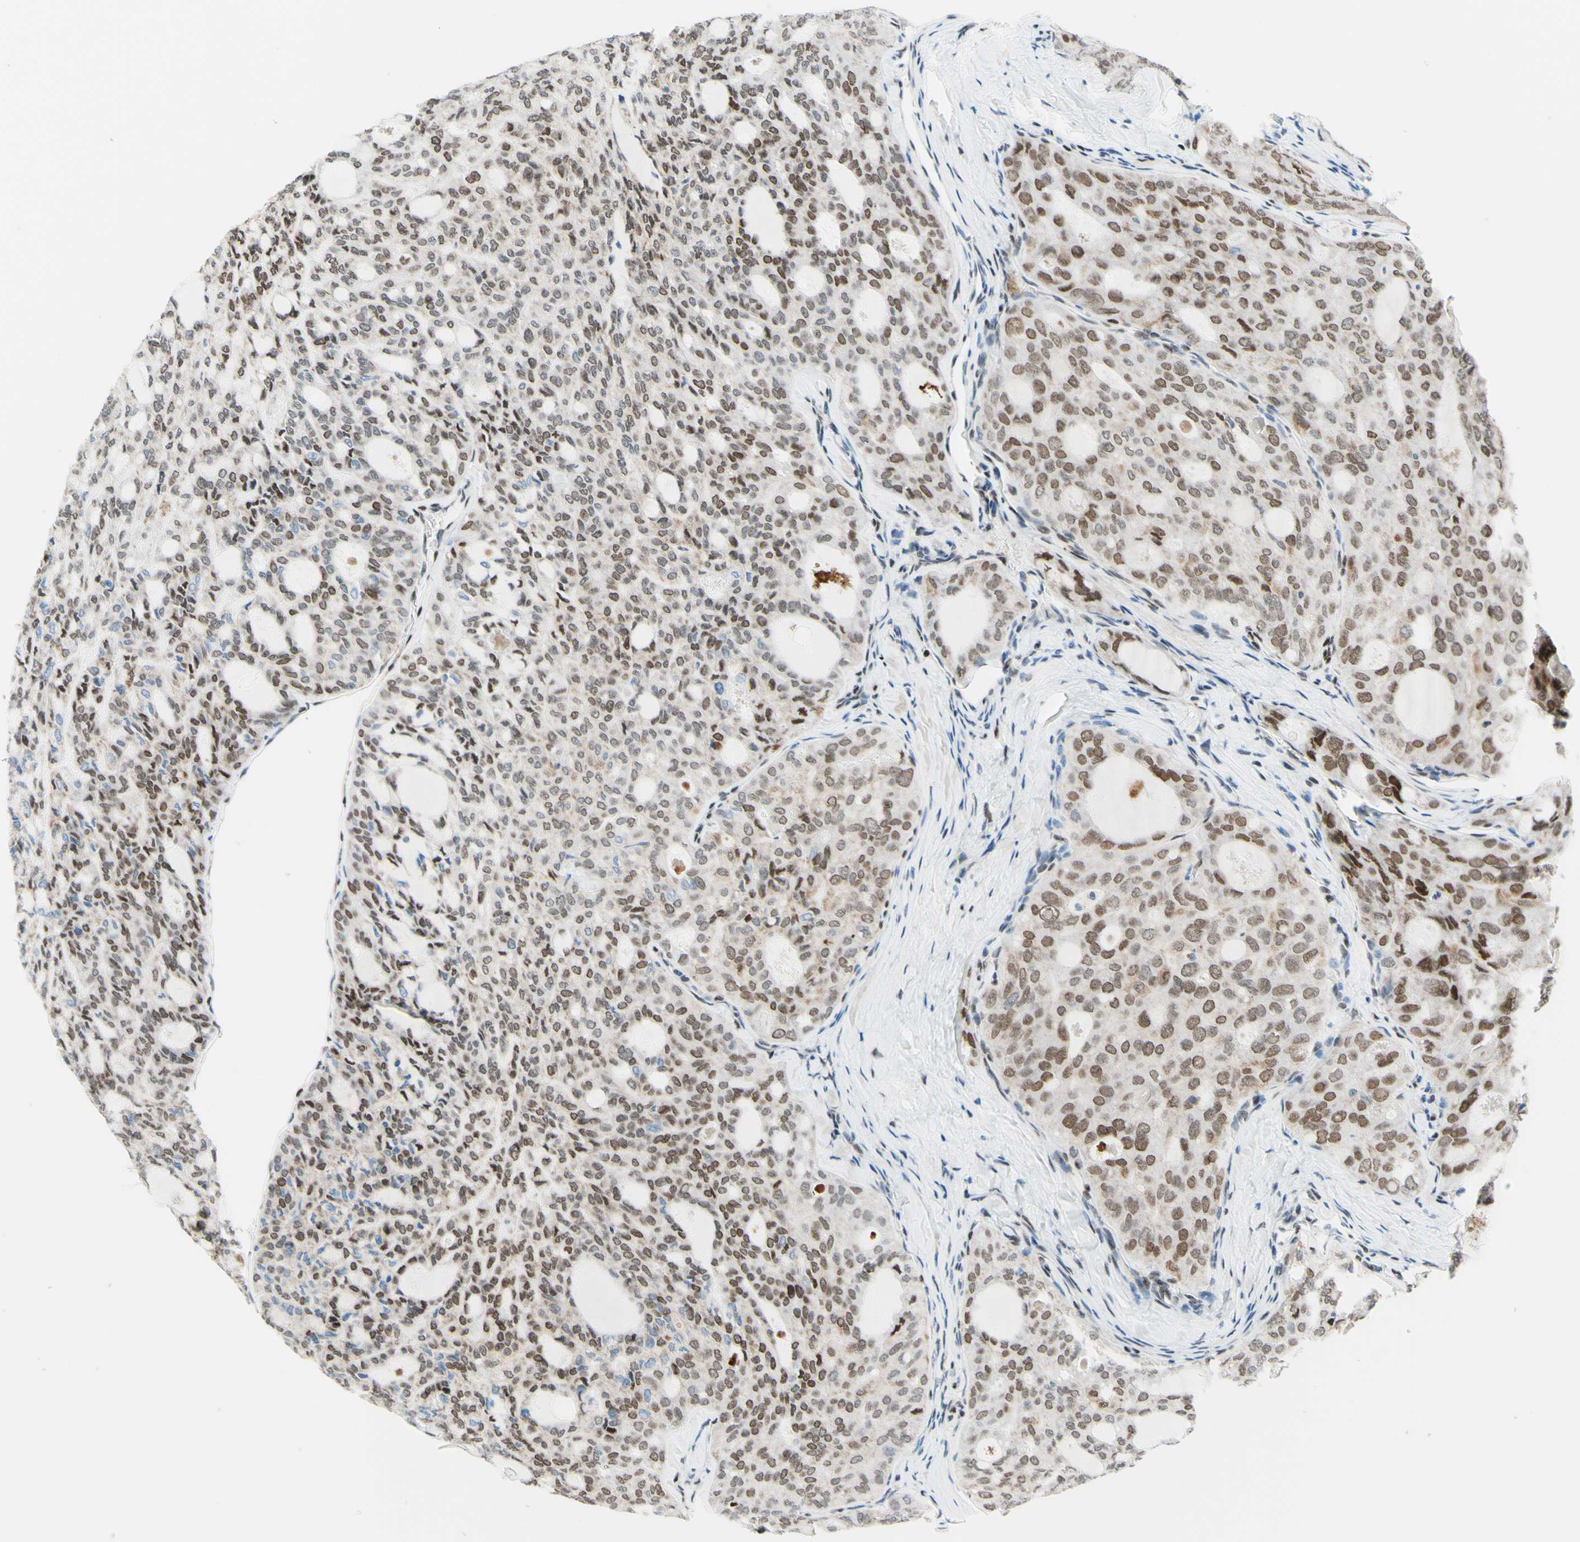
{"staining": {"intensity": "weak", "quantity": ">75%", "location": "cytoplasmic/membranous,nuclear"}, "tissue": "thyroid cancer", "cell_type": "Tumor cells", "image_type": "cancer", "snomed": [{"axis": "morphology", "description": "Follicular adenoma carcinoma, NOS"}, {"axis": "topography", "description": "Thyroid gland"}], "caption": "IHC histopathology image of neoplastic tissue: follicular adenoma carcinoma (thyroid) stained using IHC displays low levels of weak protein expression localized specifically in the cytoplasmic/membranous and nuclear of tumor cells, appearing as a cytoplasmic/membranous and nuclear brown color.", "gene": "CBX7", "patient": {"sex": "male", "age": 75}}